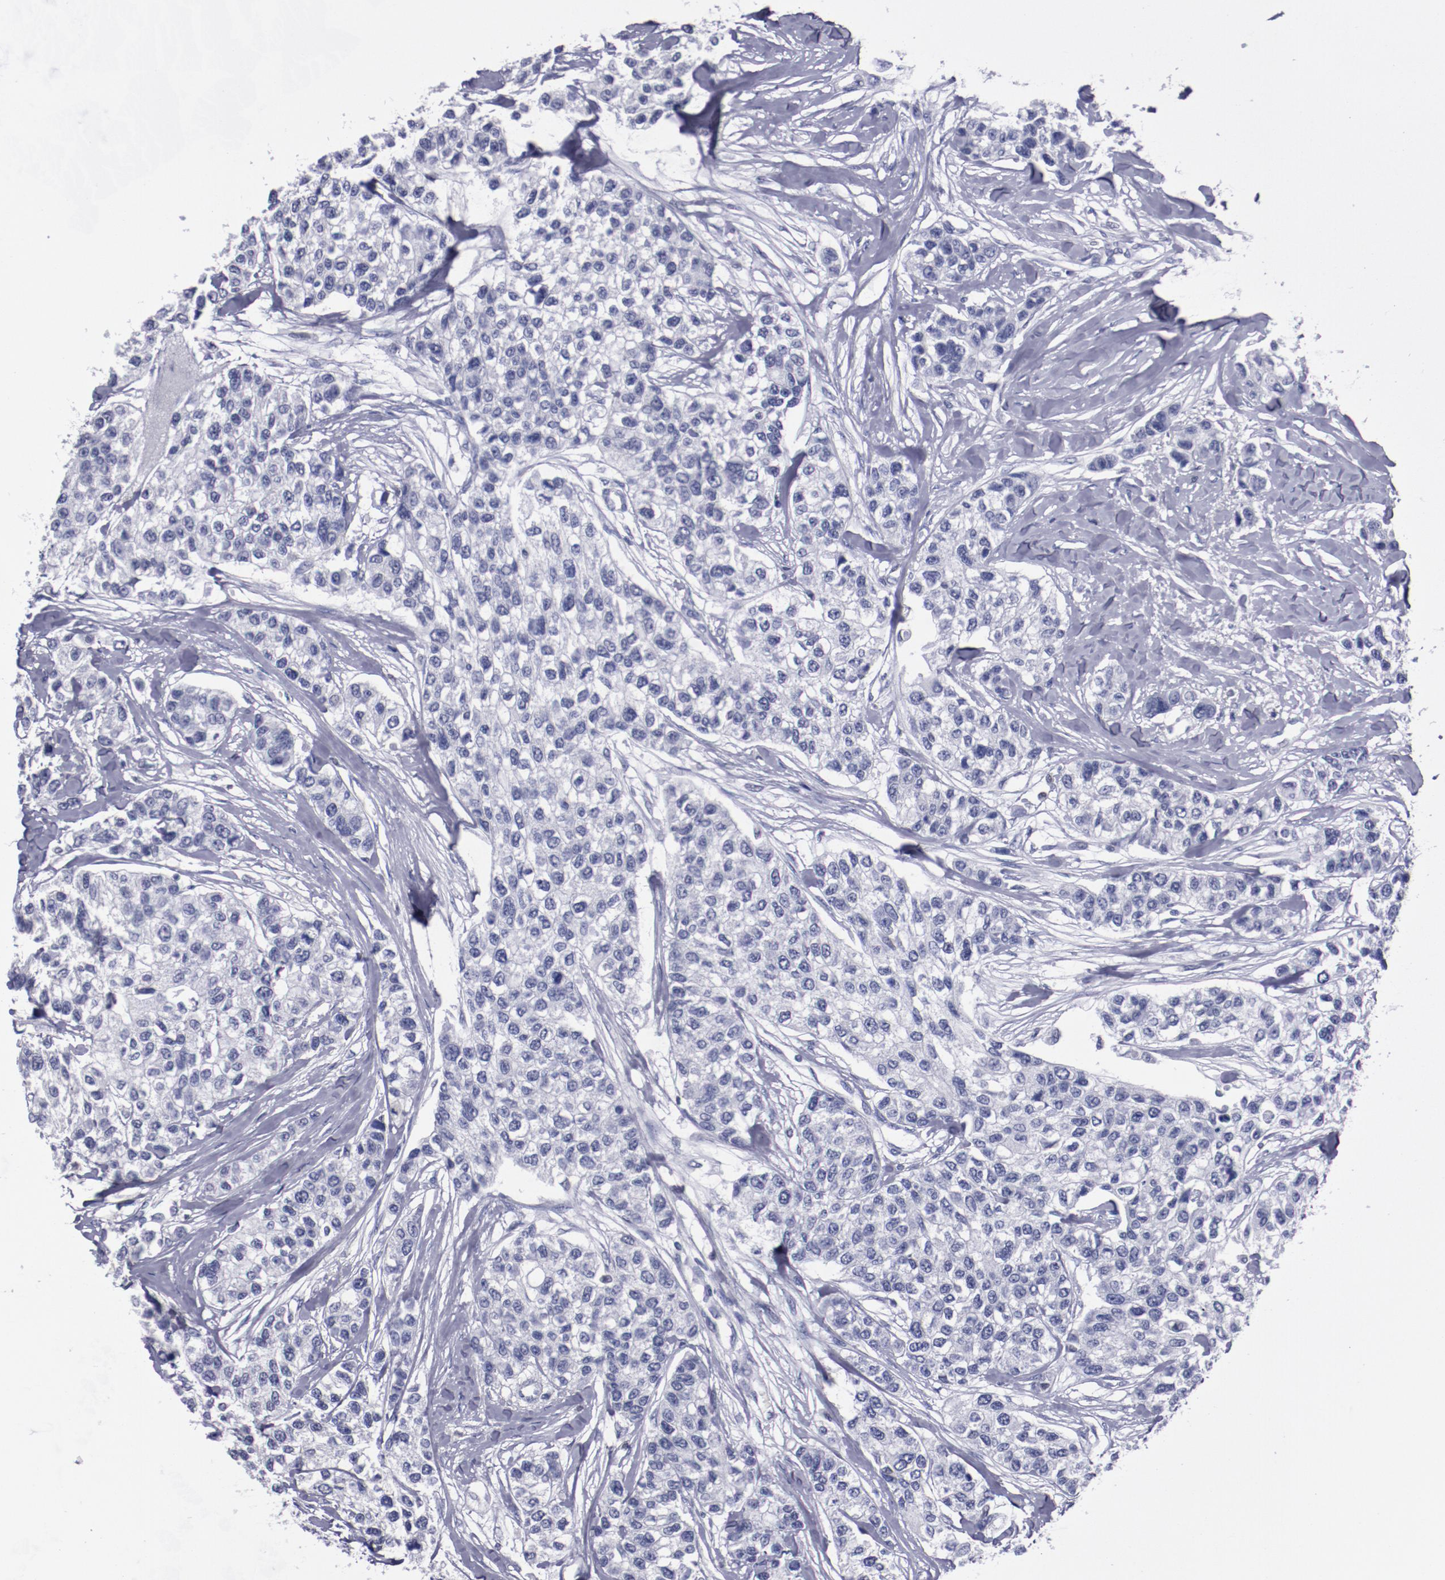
{"staining": {"intensity": "negative", "quantity": "none", "location": "none"}, "tissue": "breast cancer", "cell_type": "Tumor cells", "image_type": "cancer", "snomed": [{"axis": "morphology", "description": "Duct carcinoma"}, {"axis": "topography", "description": "Breast"}], "caption": "Tumor cells are negative for brown protein staining in breast cancer.", "gene": "IRF8", "patient": {"sex": "female", "age": 51}}